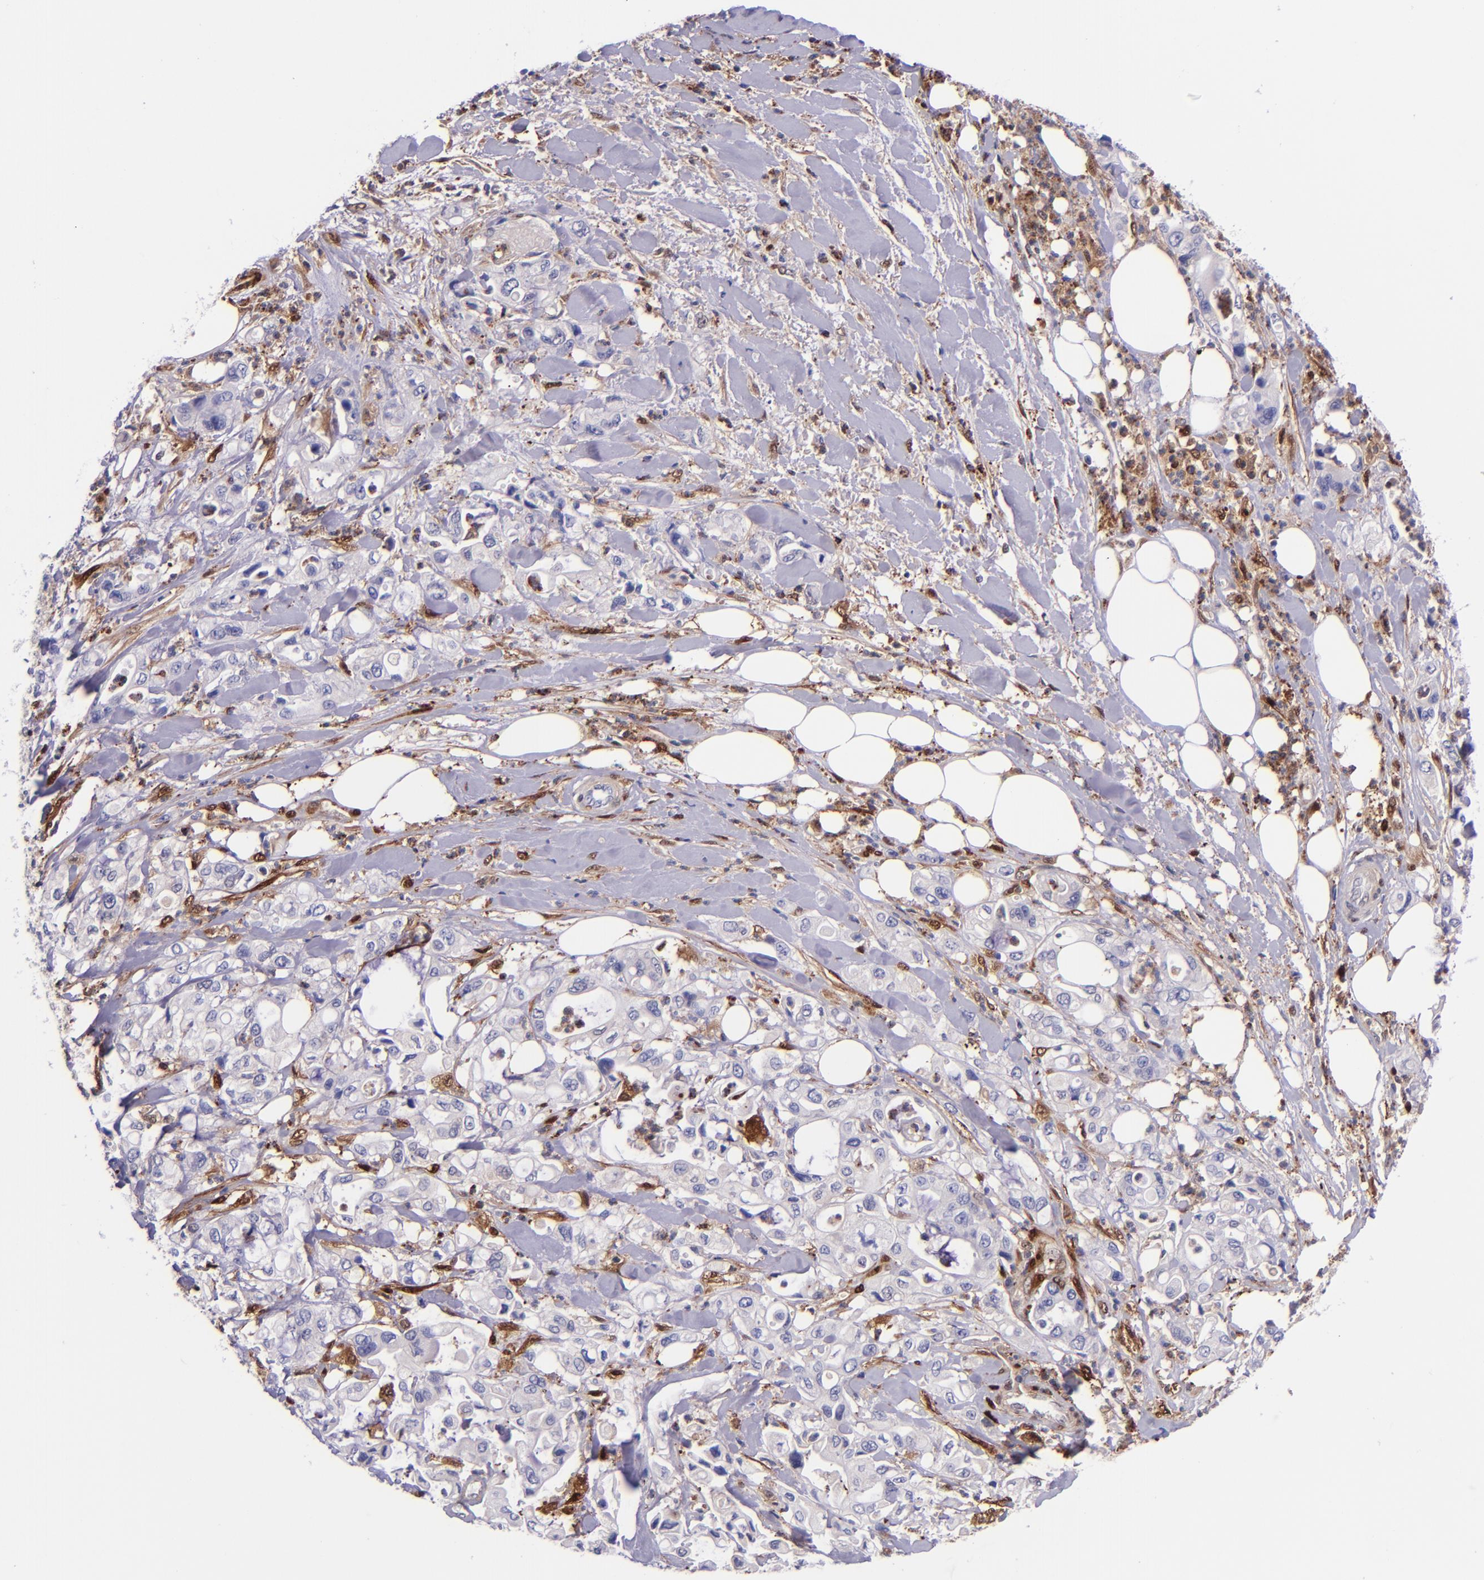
{"staining": {"intensity": "negative", "quantity": "none", "location": "none"}, "tissue": "pancreatic cancer", "cell_type": "Tumor cells", "image_type": "cancer", "snomed": [{"axis": "morphology", "description": "Adenocarcinoma, NOS"}, {"axis": "topography", "description": "Pancreas"}], "caption": "Pancreatic cancer was stained to show a protein in brown. There is no significant expression in tumor cells.", "gene": "LGALS1", "patient": {"sex": "male", "age": 70}}